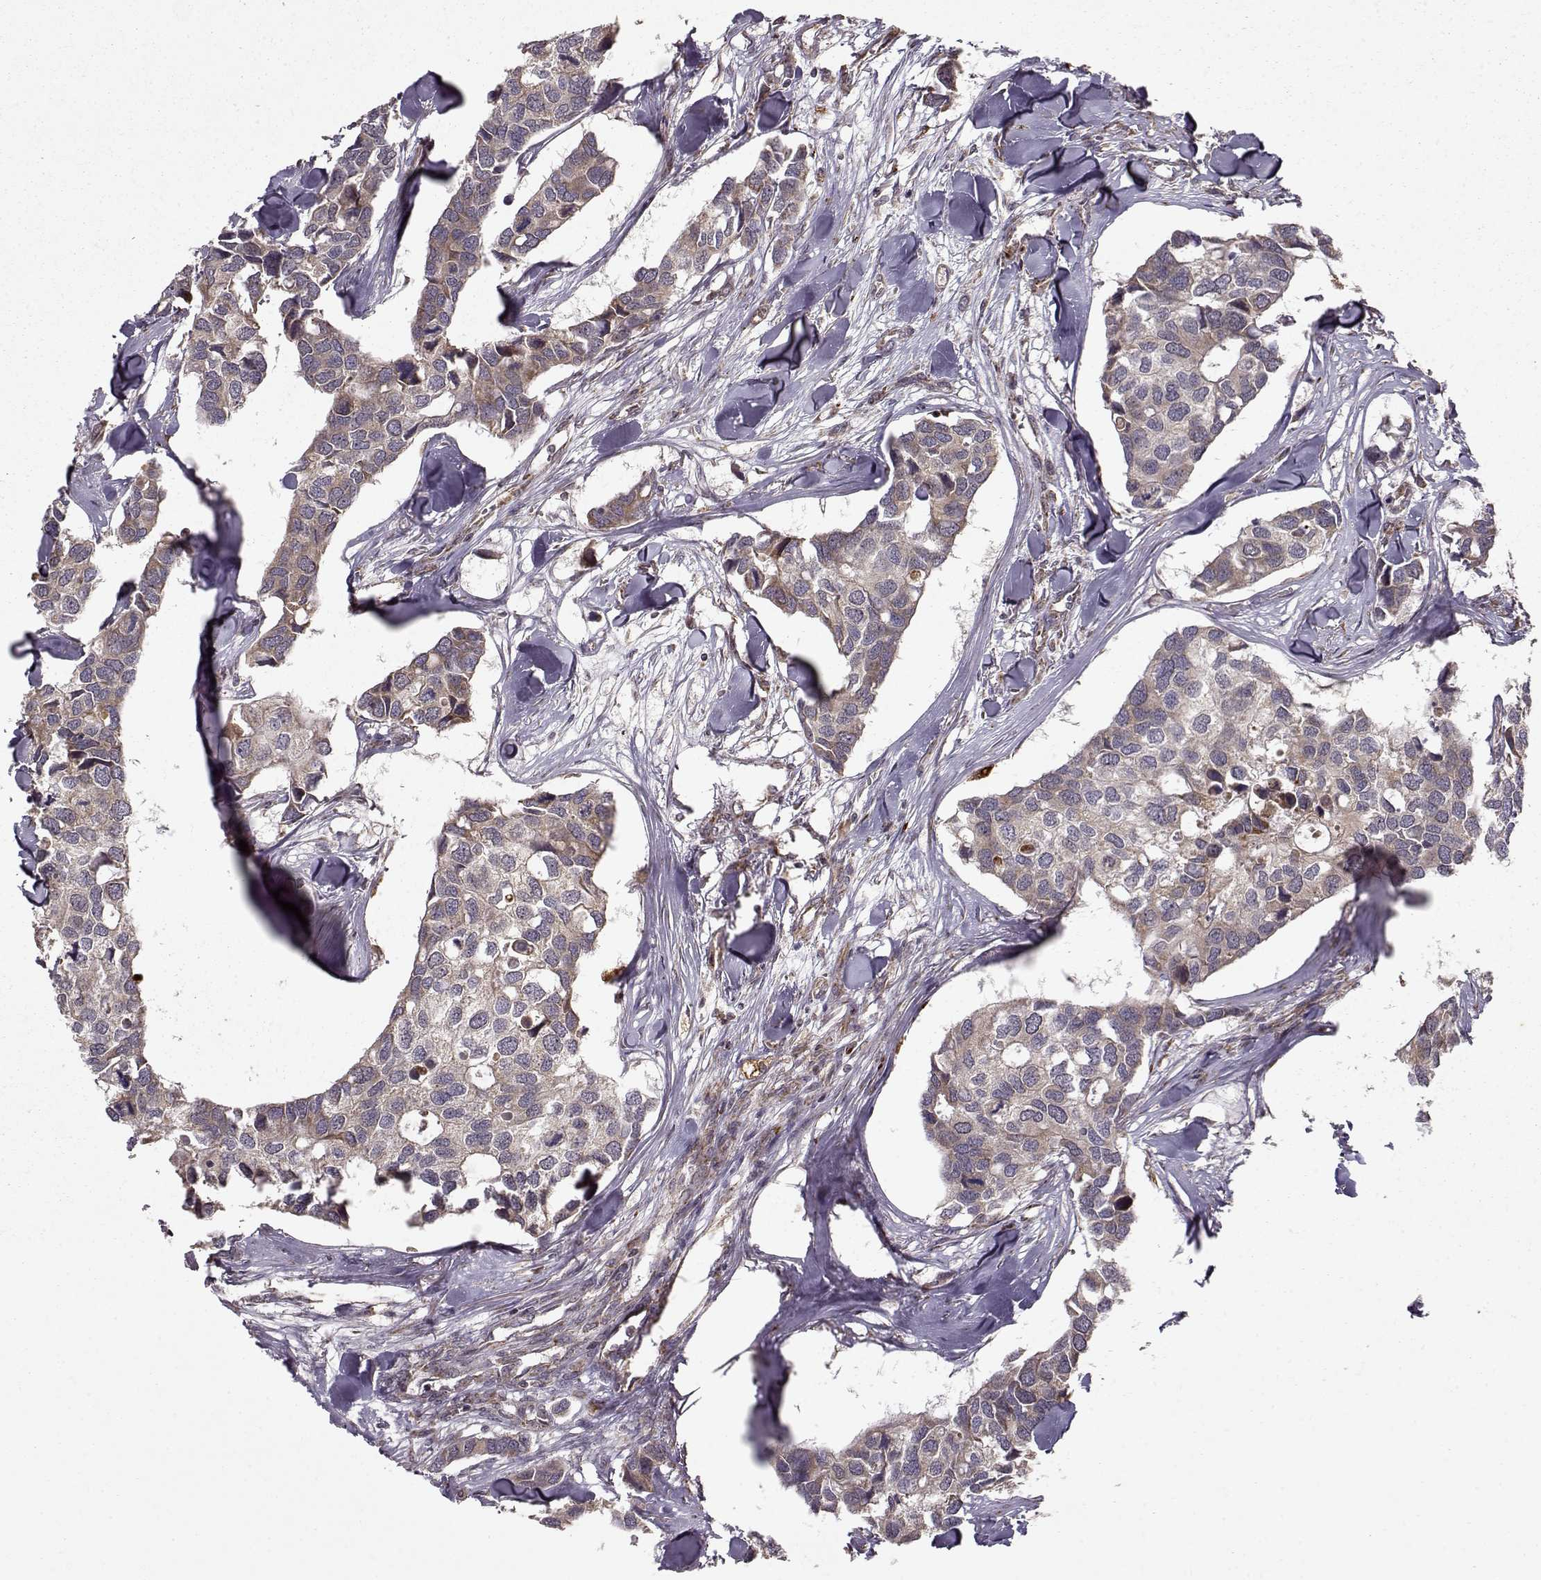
{"staining": {"intensity": "moderate", "quantity": ">75%", "location": "cytoplasmic/membranous"}, "tissue": "breast cancer", "cell_type": "Tumor cells", "image_type": "cancer", "snomed": [{"axis": "morphology", "description": "Duct carcinoma"}, {"axis": "topography", "description": "Breast"}], "caption": "Brown immunohistochemical staining in human breast invasive ductal carcinoma reveals moderate cytoplasmic/membranous positivity in approximately >75% of tumor cells. Immunohistochemistry (ihc) stains the protein in brown and the nuclei are stained blue.", "gene": "CMTM3", "patient": {"sex": "female", "age": 83}}